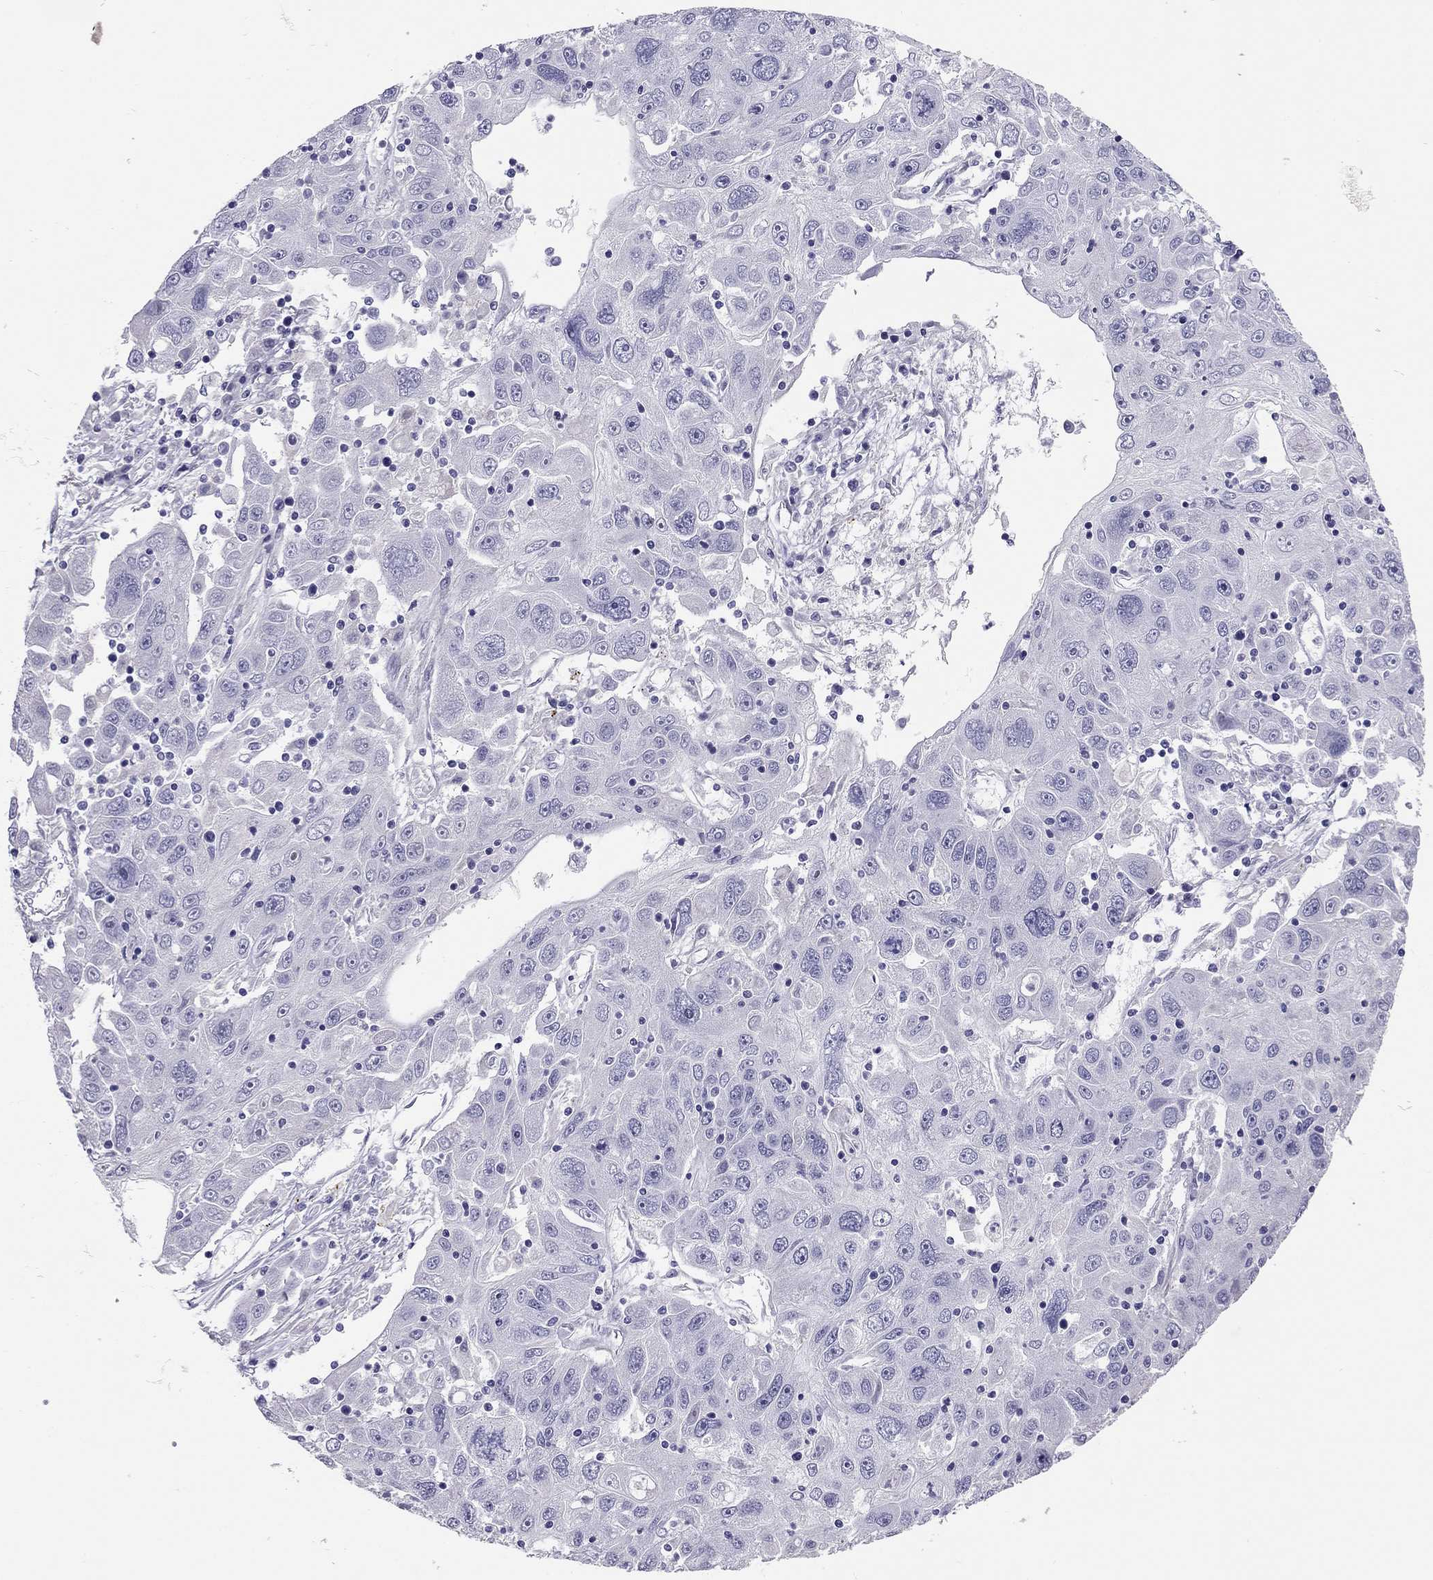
{"staining": {"intensity": "negative", "quantity": "none", "location": "none"}, "tissue": "stomach cancer", "cell_type": "Tumor cells", "image_type": "cancer", "snomed": [{"axis": "morphology", "description": "Adenocarcinoma, NOS"}, {"axis": "topography", "description": "Stomach"}], "caption": "An image of stomach adenocarcinoma stained for a protein demonstrates no brown staining in tumor cells. Nuclei are stained in blue.", "gene": "SCARB1", "patient": {"sex": "male", "age": 56}}